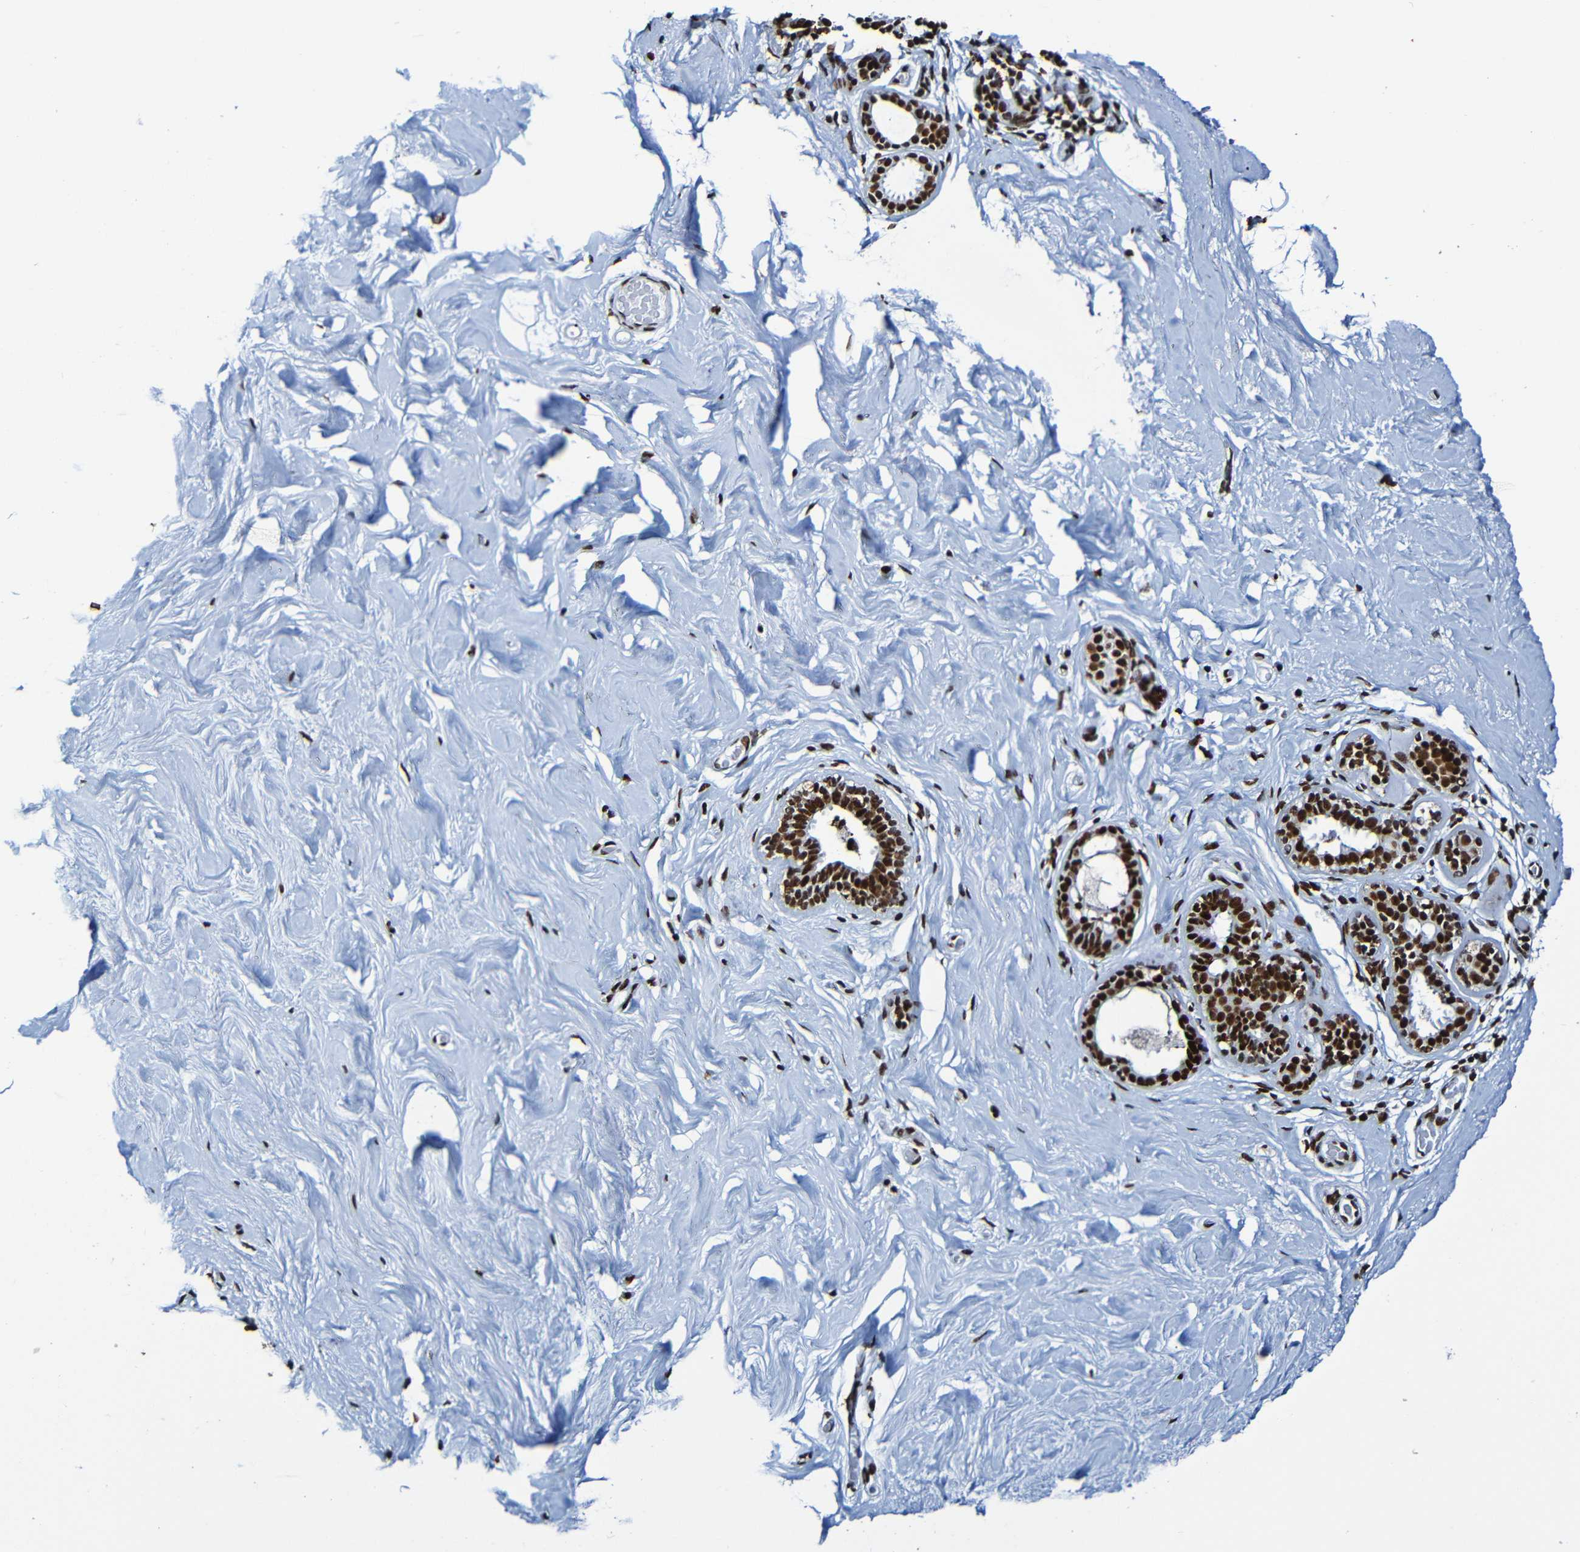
{"staining": {"intensity": "strong", "quantity": ">75%", "location": "nuclear"}, "tissue": "breast", "cell_type": "Adipocytes", "image_type": "normal", "snomed": [{"axis": "morphology", "description": "Normal tissue, NOS"}, {"axis": "topography", "description": "Breast"}], "caption": "DAB immunohistochemical staining of benign human breast displays strong nuclear protein expression in about >75% of adipocytes.", "gene": "SRSF3", "patient": {"sex": "female", "age": 75}}